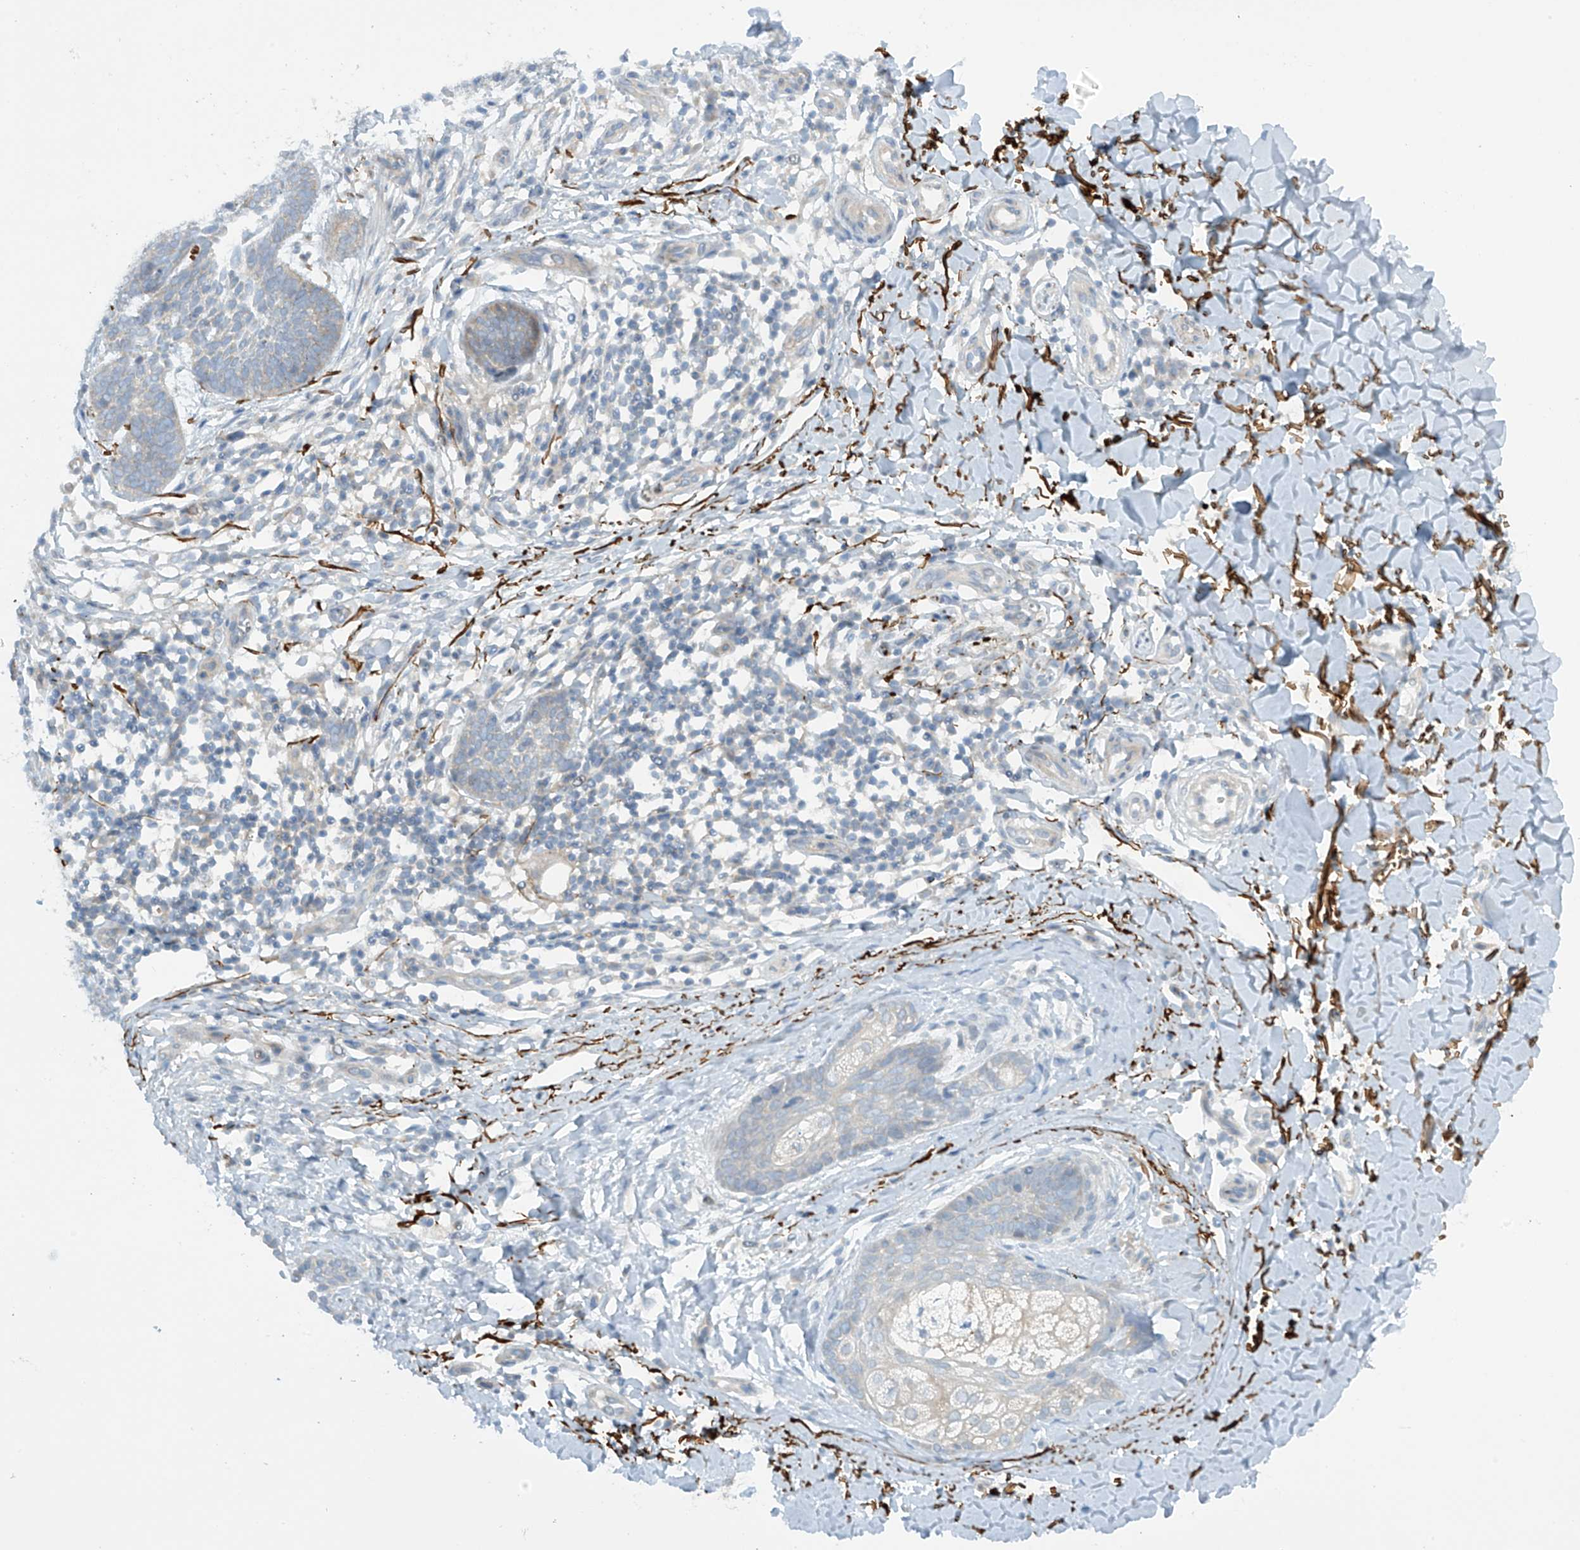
{"staining": {"intensity": "negative", "quantity": "none", "location": "none"}, "tissue": "skin cancer", "cell_type": "Tumor cells", "image_type": "cancer", "snomed": [{"axis": "morphology", "description": "Basal cell carcinoma"}, {"axis": "topography", "description": "Skin"}], "caption": "DAB (3,3'-diaminobenzidine) immunohistochemical staining of human skin cancer (basal cell carcinoma) reveals no significant staining in tumor cells. The staining is performed using DAB (3,3'-diaminobenzidine) brown chromogen with nuclei counter-stained in using hematoxylin.", "gene": "FSD1L", "patient": {"sex": "female", "age": 64}}